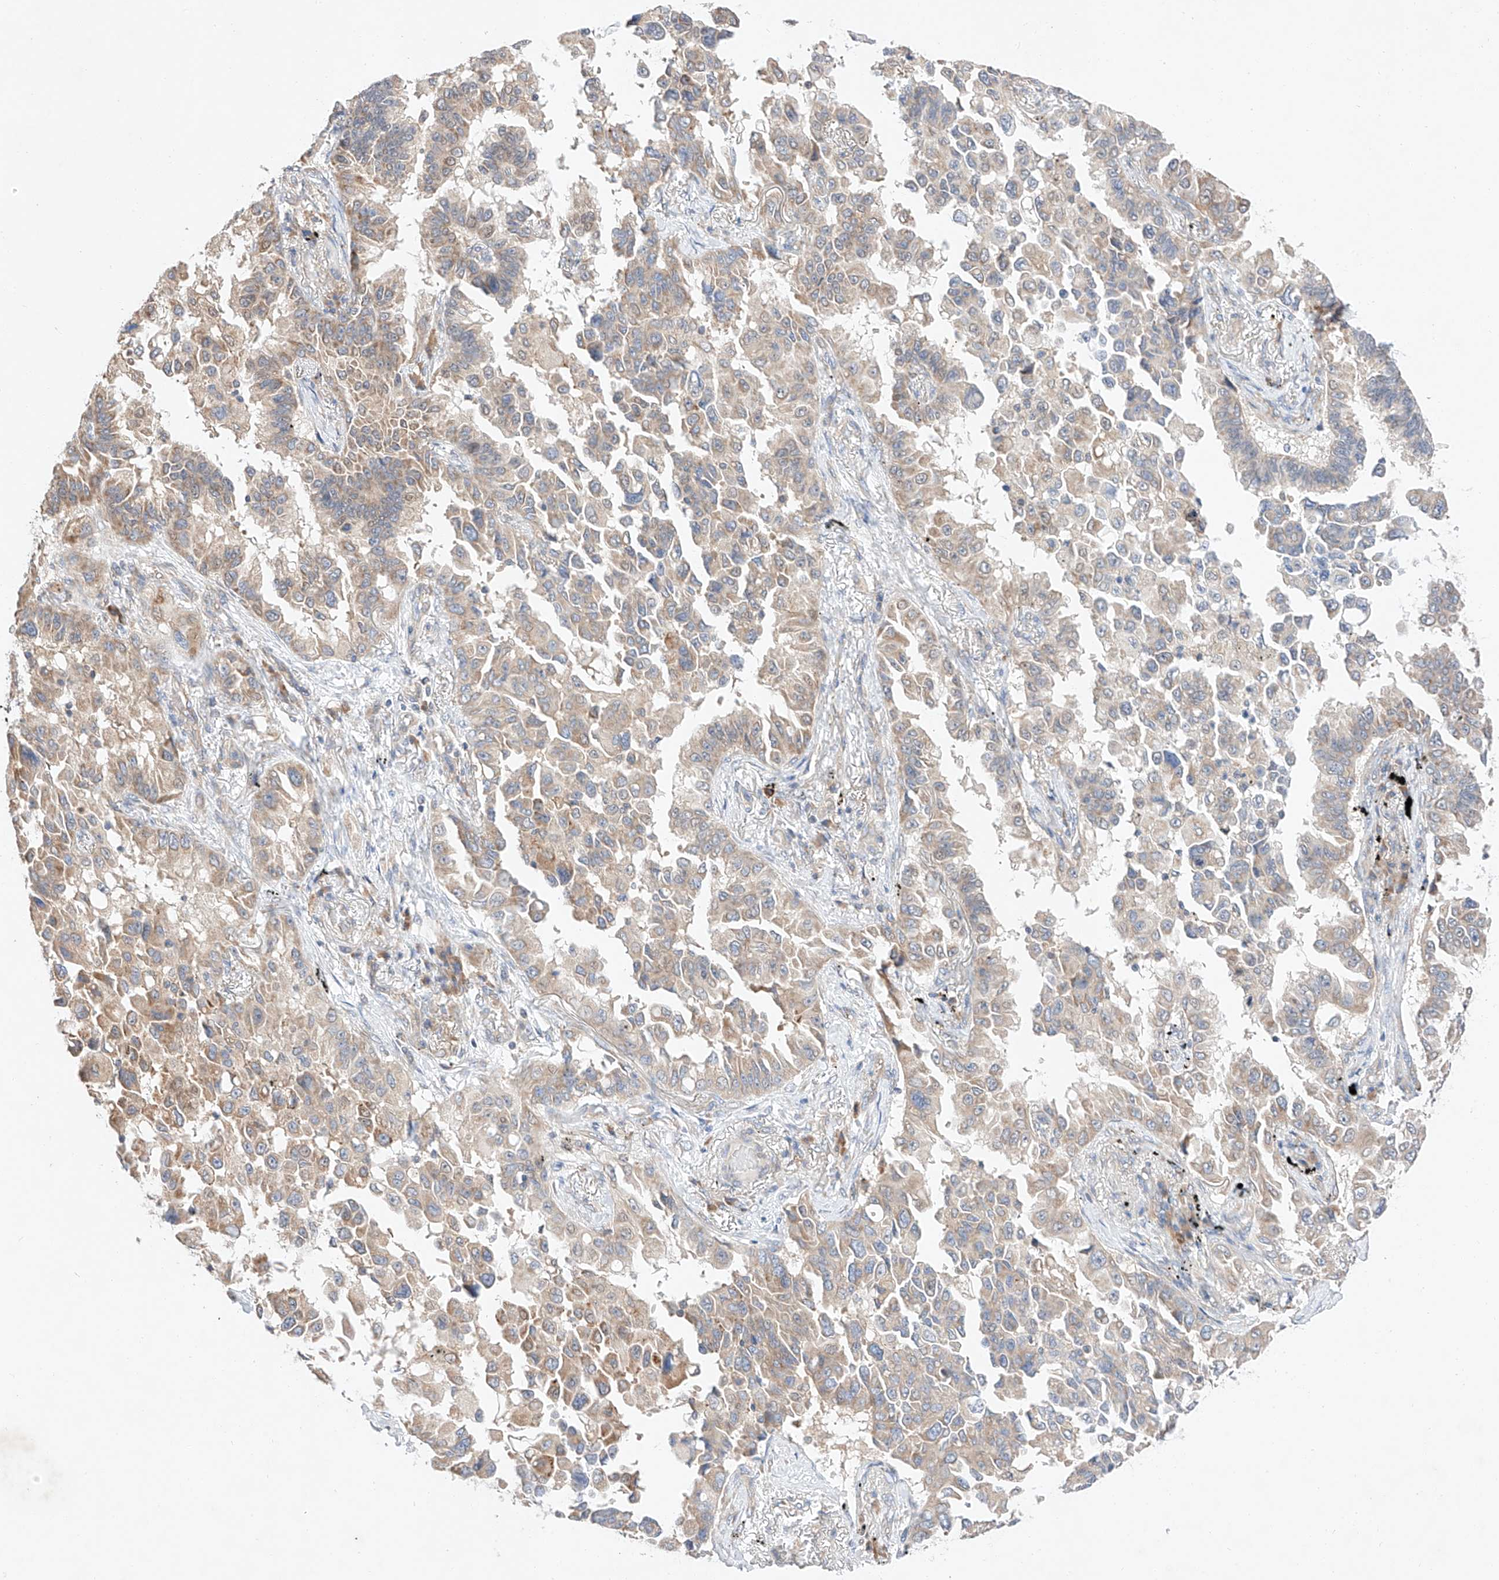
{"staining": {"intensity": "moderate", "quantity": ">75%", "location": "cytoplasmic/membranous"}, "tissue": "lung cancer", "cell_type": "Tumor cells", "image_type": "cancer", "snomed": [{"axis": "morphology", "description": "Adenocarcinoma, NOS"}, {"axis": "topography", "description": "Lung"}], "caption": "DAB (3,3'-diaminobenzidine) immunohistochemical staining of human adenocarcinoma (lung) displays moderate cytoplasmic/membranous protein positivity in about >75% of tumor cells.", "gene": "C6orf118", "patient": {"sex": "female", "age": 67}}